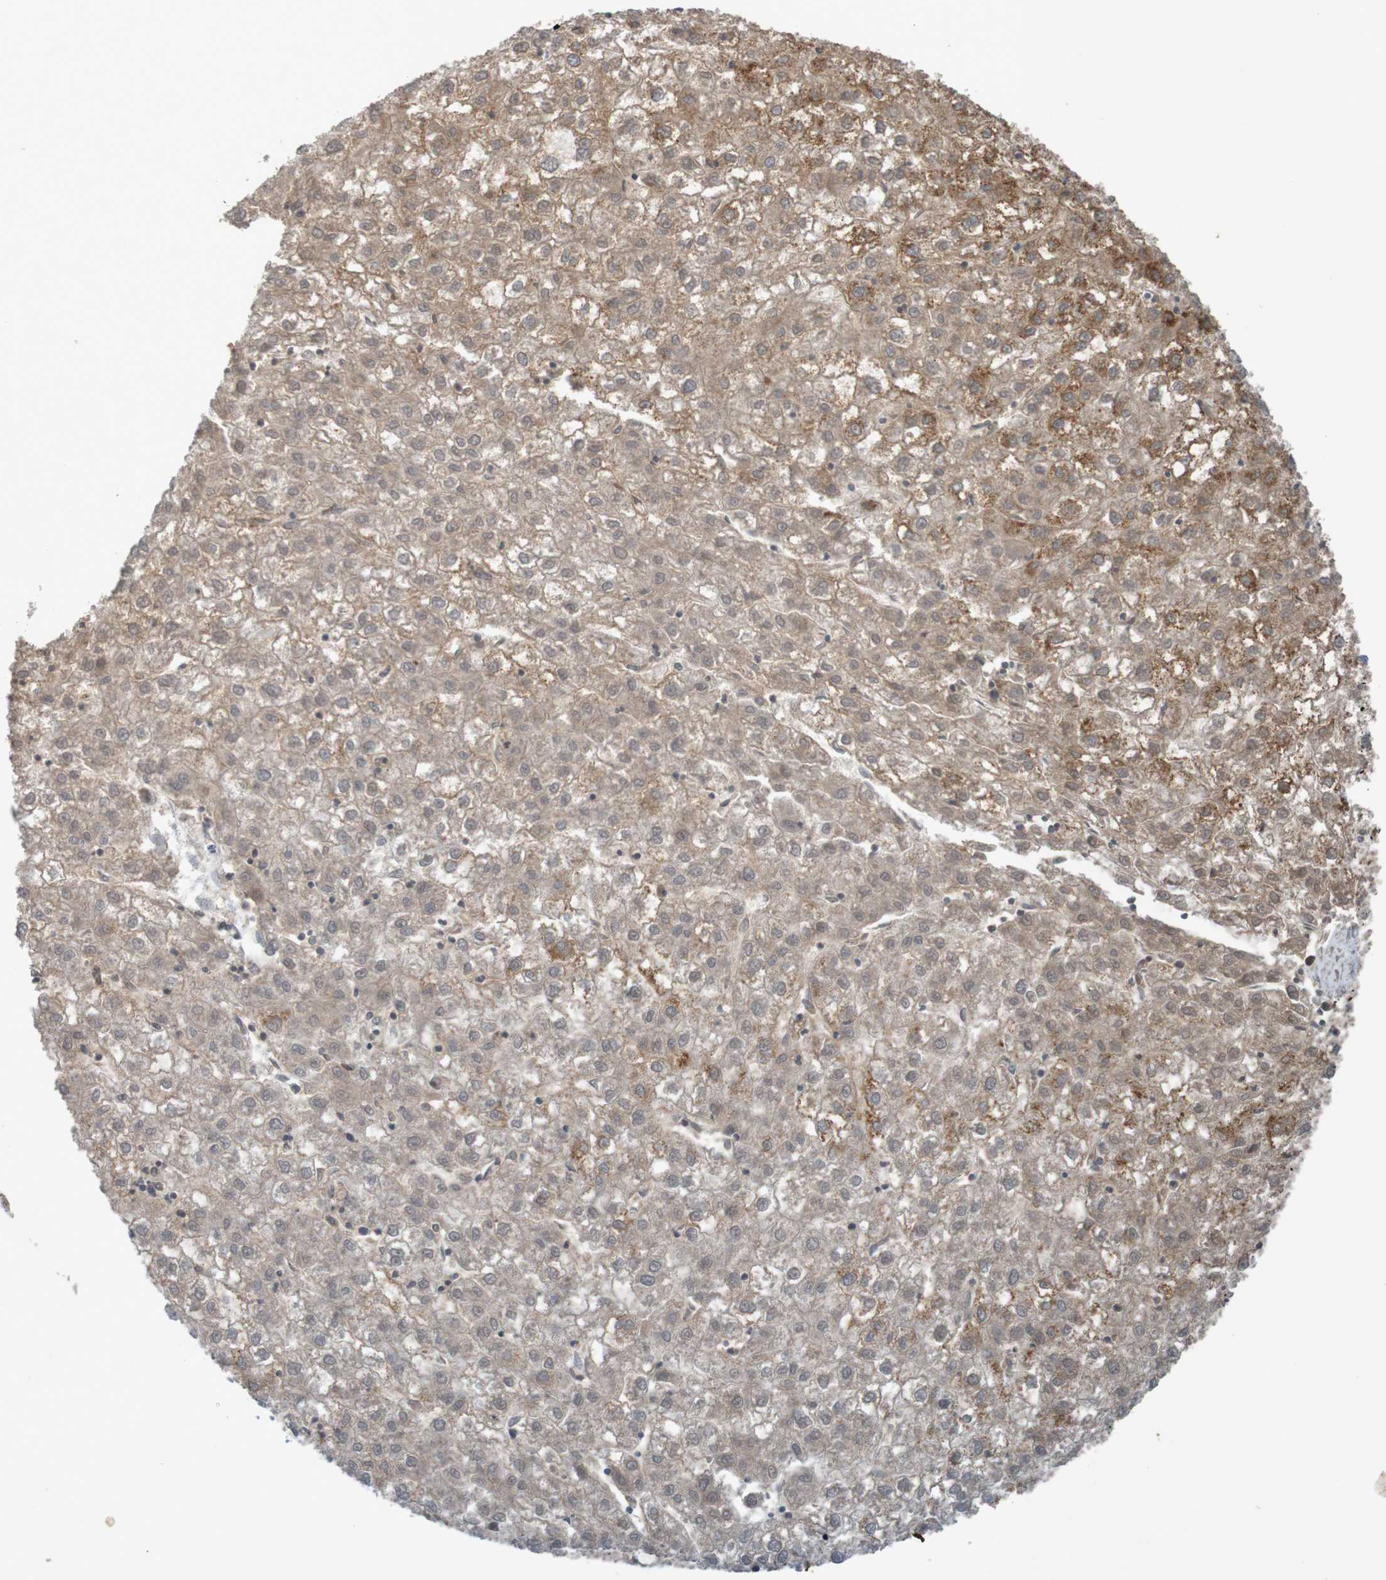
{"staining": {"intensity": "moderate", "quantity": ">75%", "location": "cytoplasmic/membranous"}, "tissue": "liver cancer", "cell_type": "Tumor cells", "image_type": "cancer", "snomed": [{"axis": "morphology", "description": "Carcinoma, Hepatocellular, NOS"}, {"axis": "topography", "description": "Liver"}], "caption": "This is a micrograph of IHC staining of liver cancer, which shows moderate expression in the cytoplasmic/membranous of tumor cells.", "gene": "B3GAT2", "patient": {"sex": "male", "age": 72}}